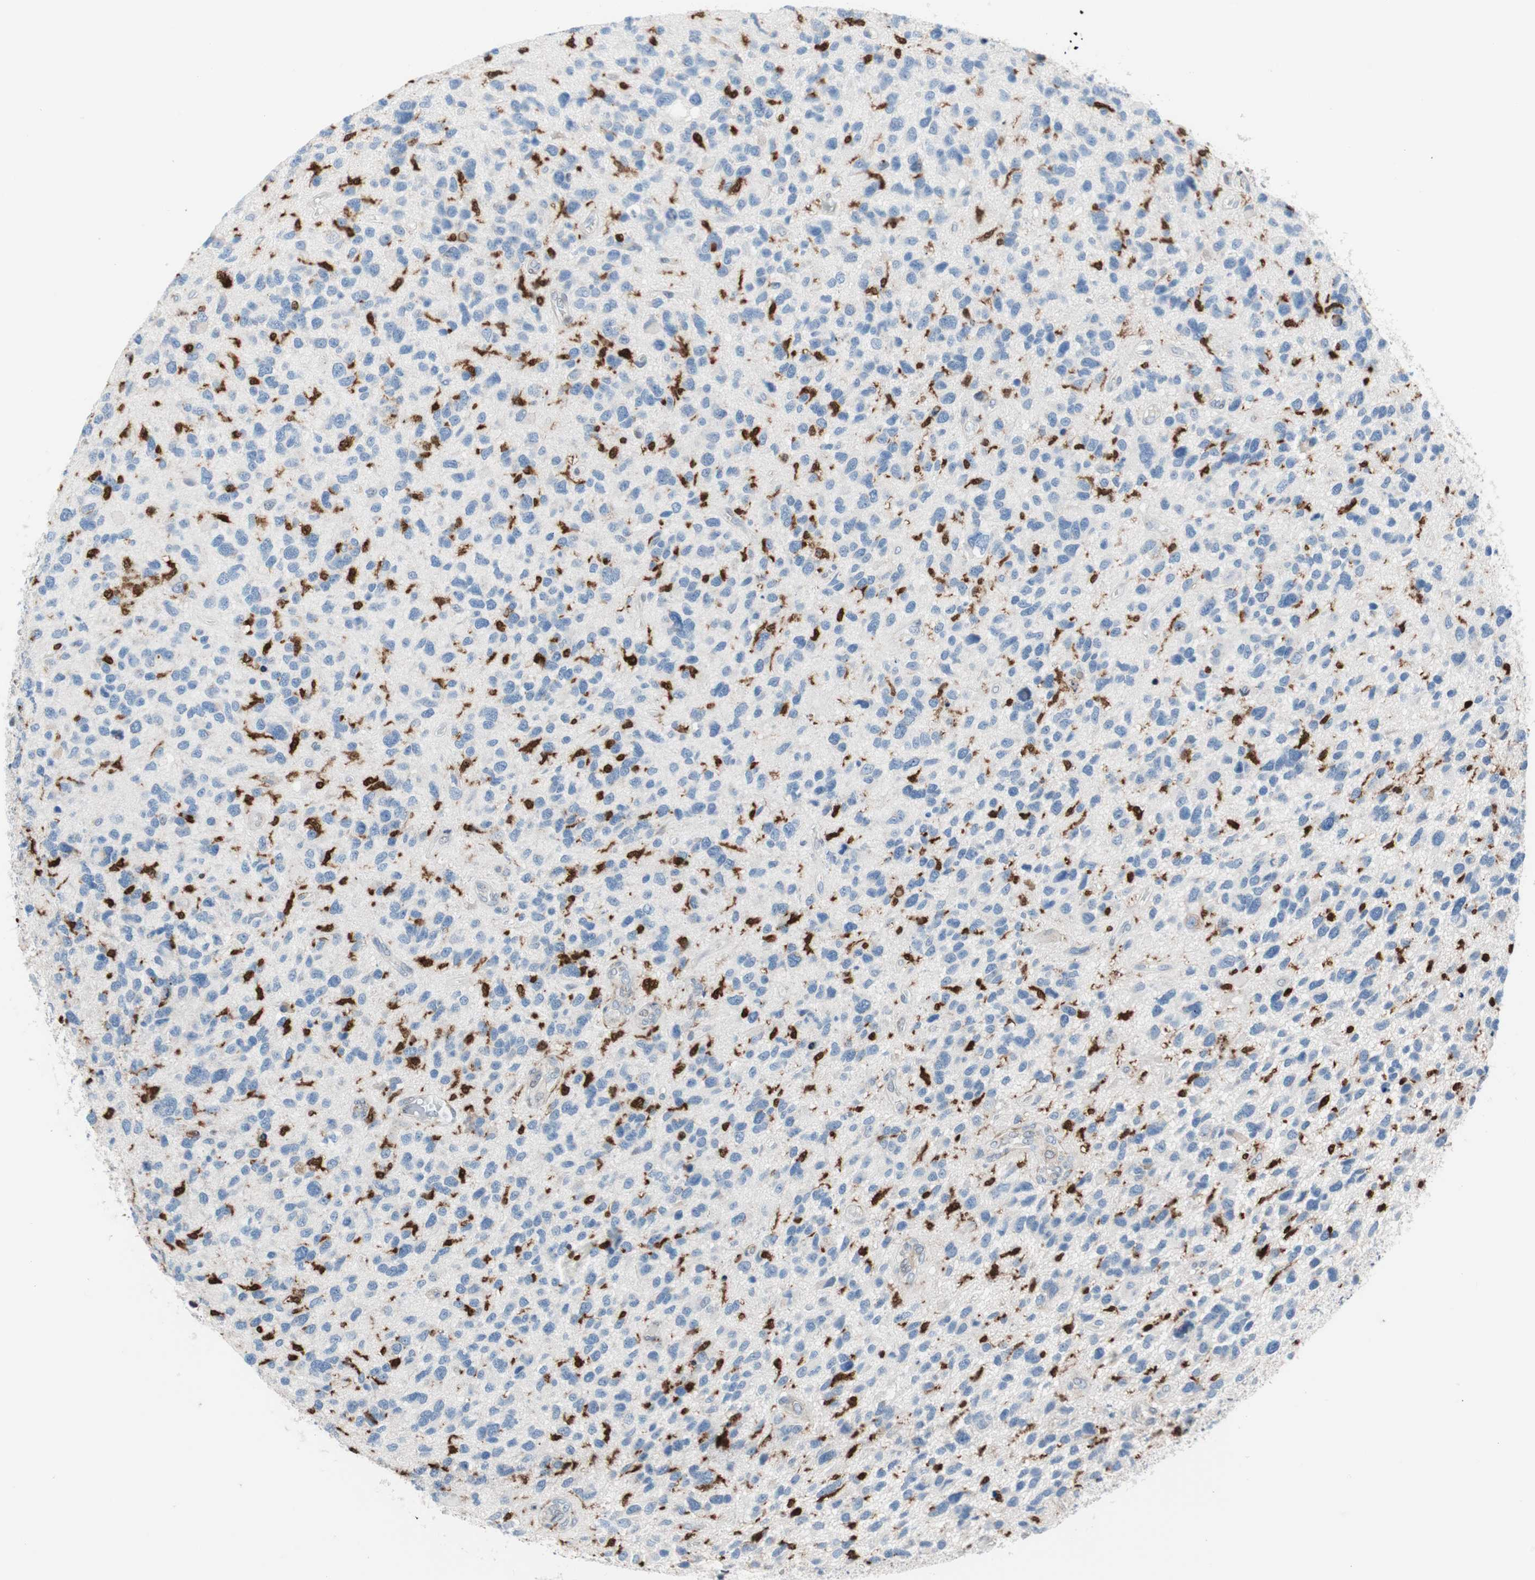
{"staining": {"intensity": "negative", "quantity": "none", "location": "none"}, "tissue": "glioma", "cell_type": "Tumor cells", "image_type": "cancer", "snomed": [{"axis": "morphology", "description": "Glioma, malignant, High grade"}, {"axis": "topography", "description": "Brain"}], "caption": "The photomicrograph demonstrates no significant positivity in tumor cells of high-grade glioma (malignant).", "gene": "RGS10", "patient": {"sex": "female", "age": 58}}